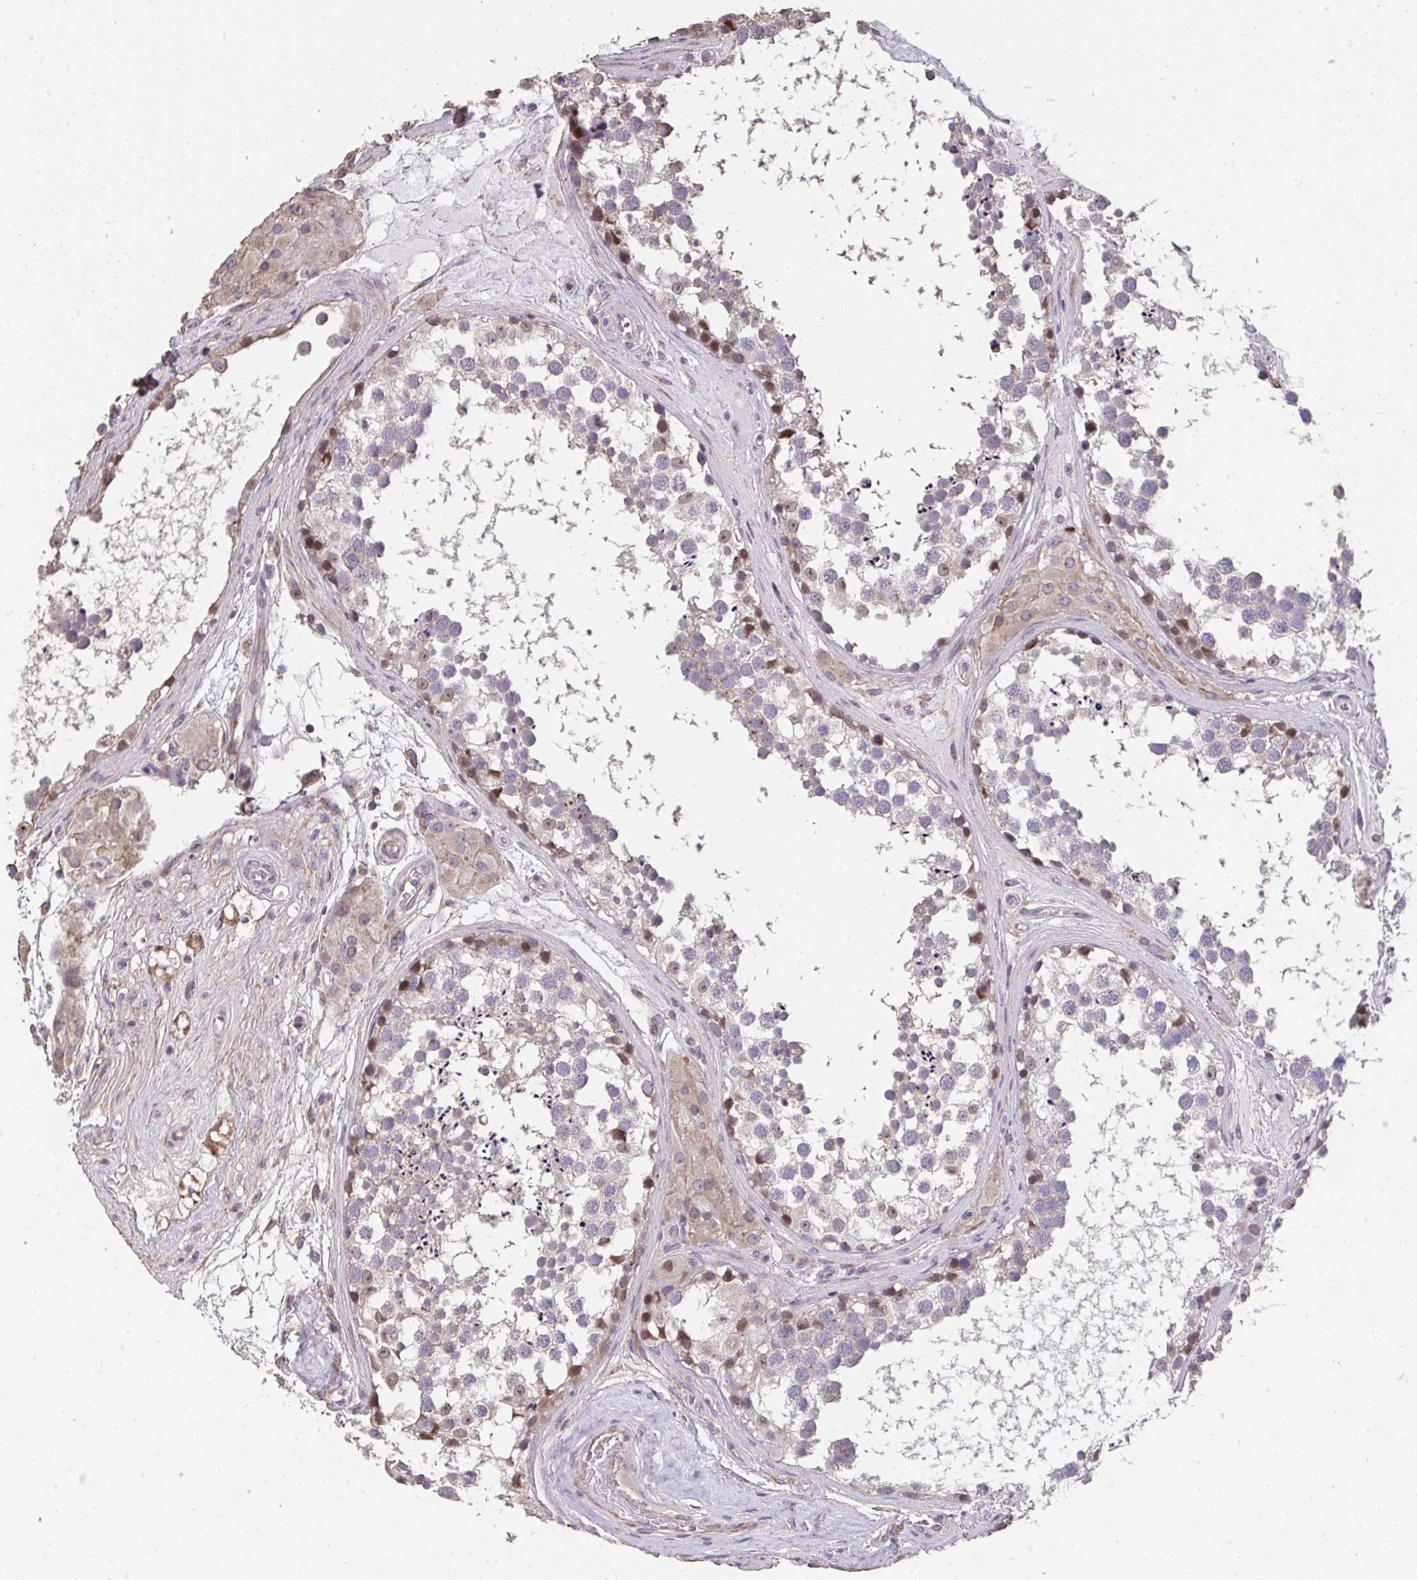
{"staining": {"intensity": "moderate", "quantity": "<25%", "location": "cytoplasmic/membranous,nuclear"}, "tissue": "testis", "cell_type": "Cells in seminiferous ducts", "image_type": "normal", "snomed": [{"axis": "morphology", "description": "Normal tissue, NOS"}, {"axis": "morphology", "description": "Seminoma, NOS"}, {"axis": "topography", "description": "Testis"}], "caption": "A low amount of moderate cytoplasmic/membranous,nuclear positivity is present in approximately <25% of cells in seminiferous ducts in normal testis.", "gene": "RUNDC3B", "patient": {"sex": "male", "age": 65}}